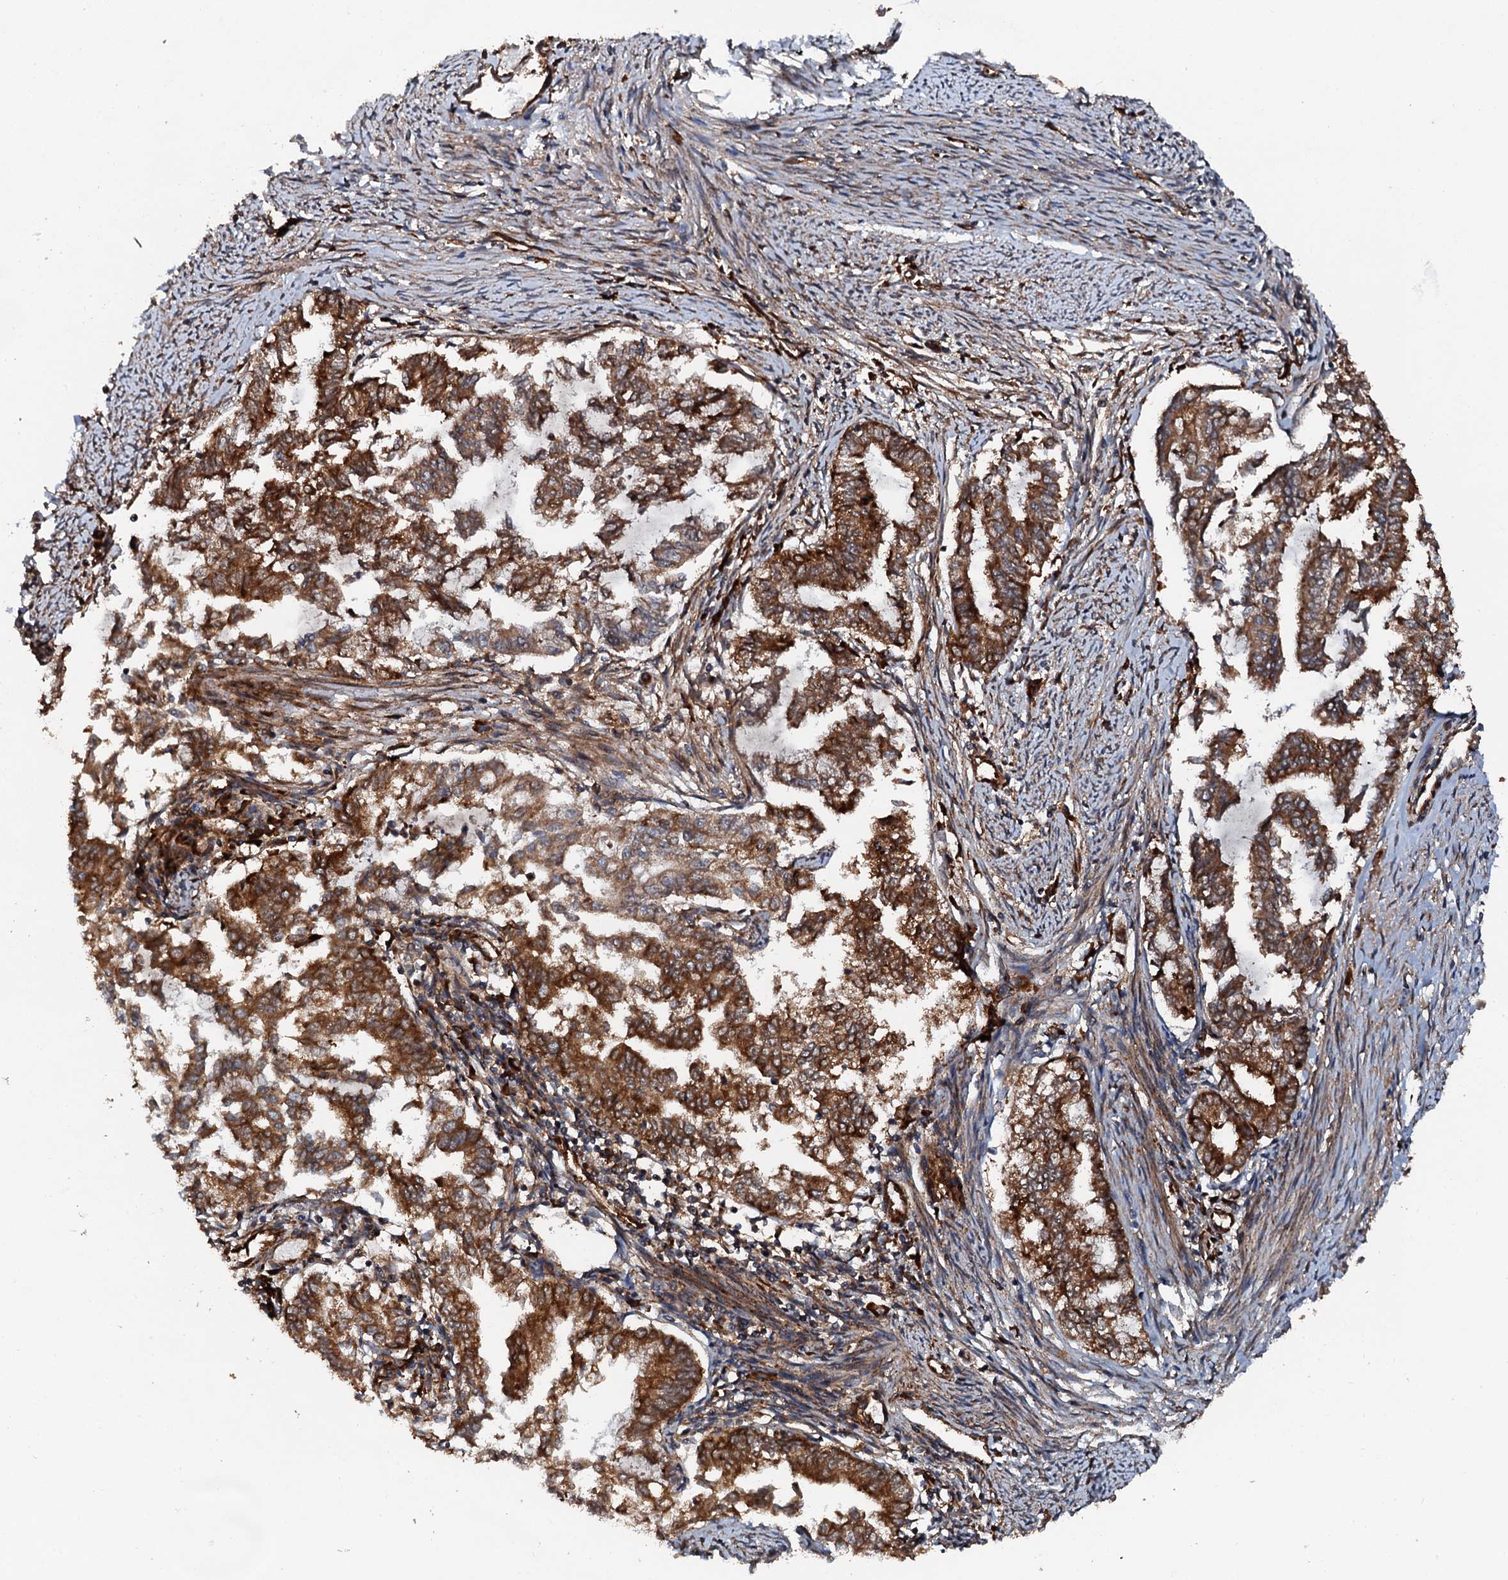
{"staining": {"intensity": "strong", "quantity": ">75%", "location": "cytoplasmic/membranous"}, "tissue": "endometrial cancer", "cell_type": "Tumor cells", "image_type": "cancer", "snomed": [{"axis": "morphology", "description": "Adenocarcinoma, NOS"}, {"axis": "topography", "description": "Endometrium"}], "caption": "The histopathology image reveals immunohistochemical staining of endometrial cancer (adenocarcinoma). There is strong cytoplasmic/membranous staining is appreciated in about >75% of tumor cells.", "gene": "FLYWCH1", "patient": {"sex": "female", "age": 79}}